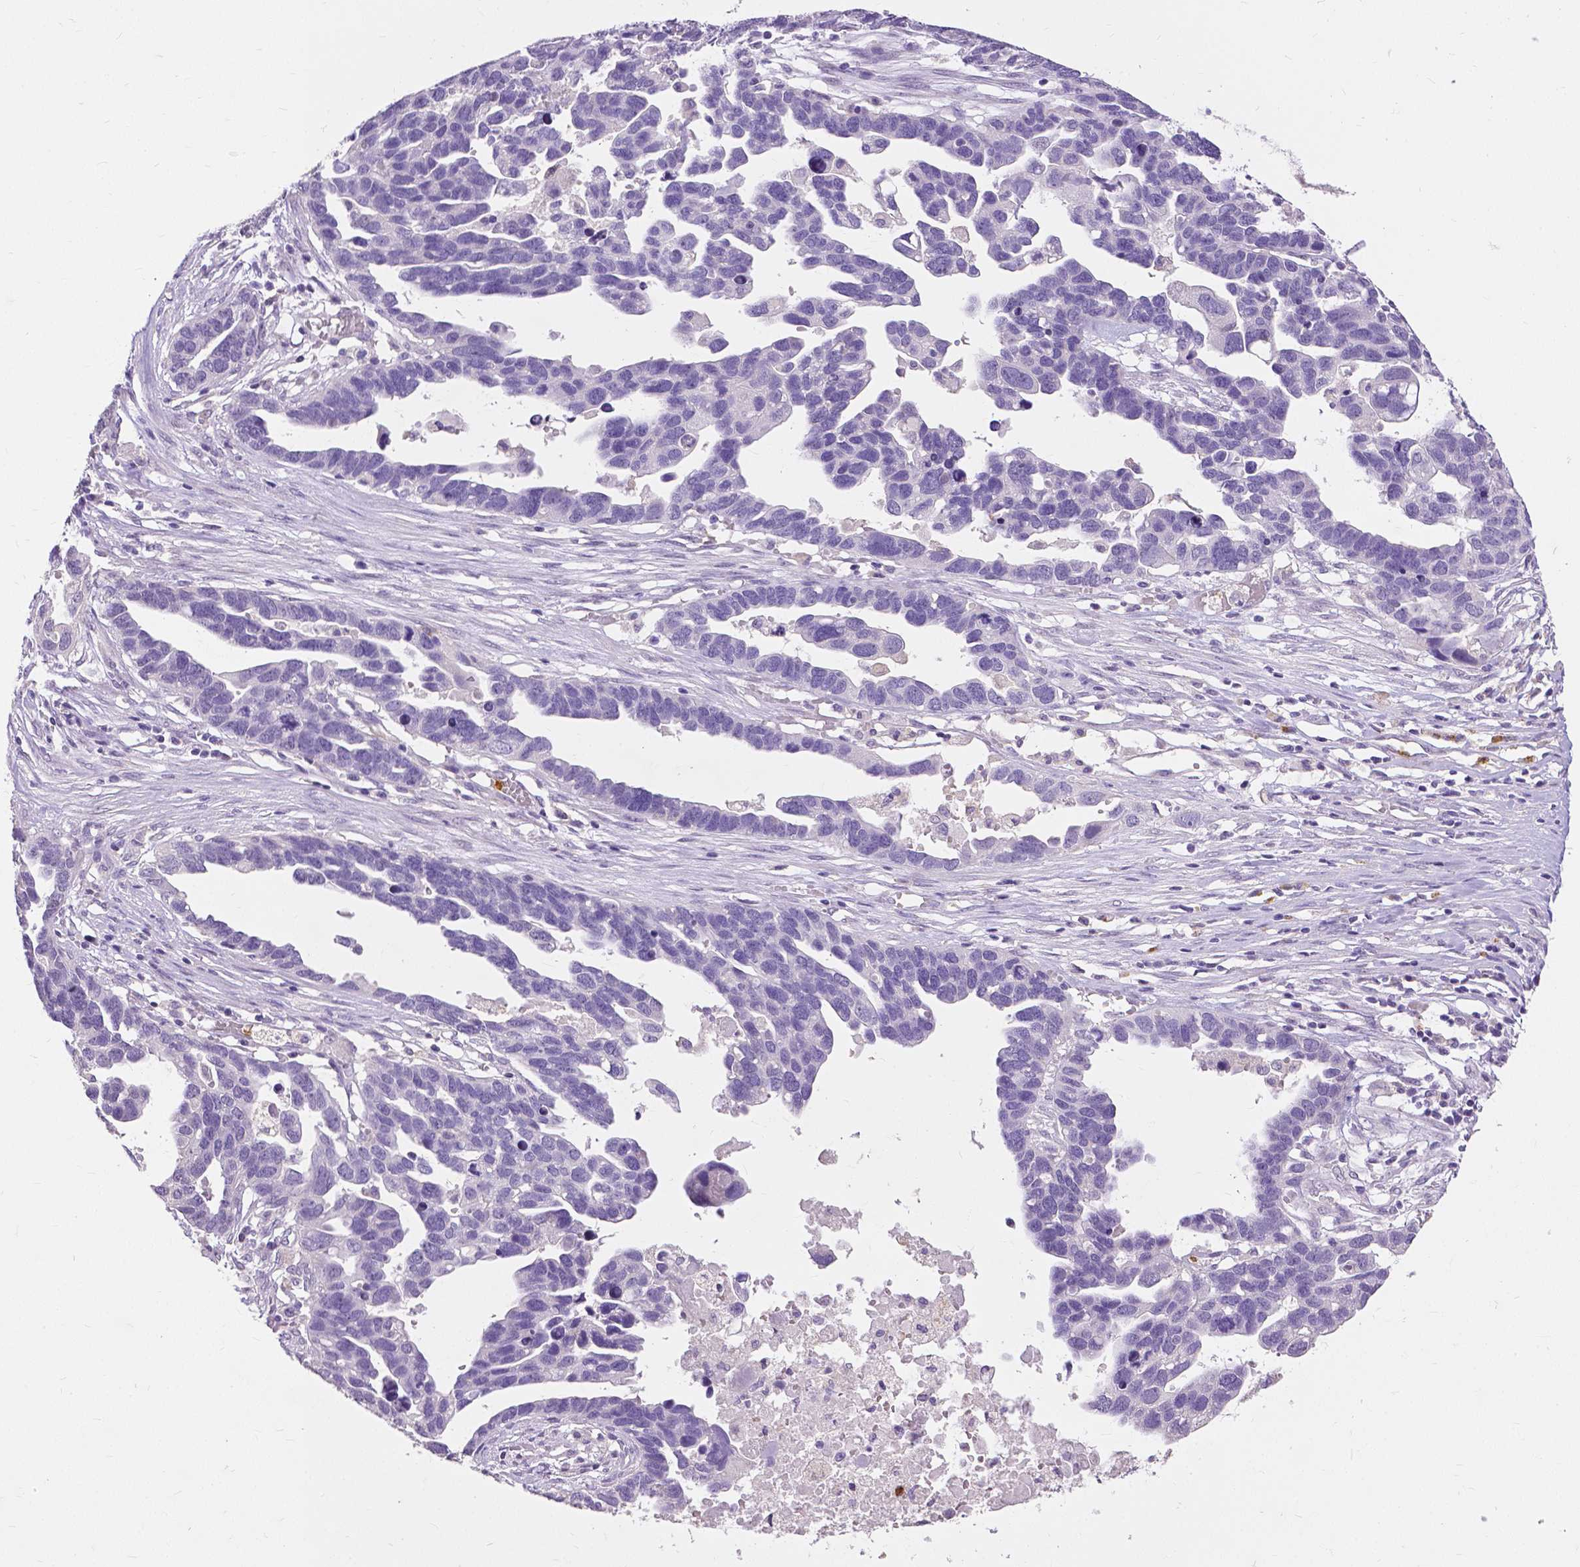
{"staining": {"intensity": "negative", "quantity": "none", "location": "none"}, "tissue": "ovarian cancer", "cell_type": "Tumor cells", "image_type": "cancer", "snomed": [{"axis": "morphology", "description": "Cystadenocarcinoma, serous, NOS"}, {"axis": "topography", "description": "Ovary"}], "caption": "Immunohistochemistry histopathology image of serous cystadenocarcinoma (ovarian) stained for a protein (brown), which exhibits no expression in tumor cells.", "gene": "CXCR2", "patient": {"sex": "female", "age": 54}}